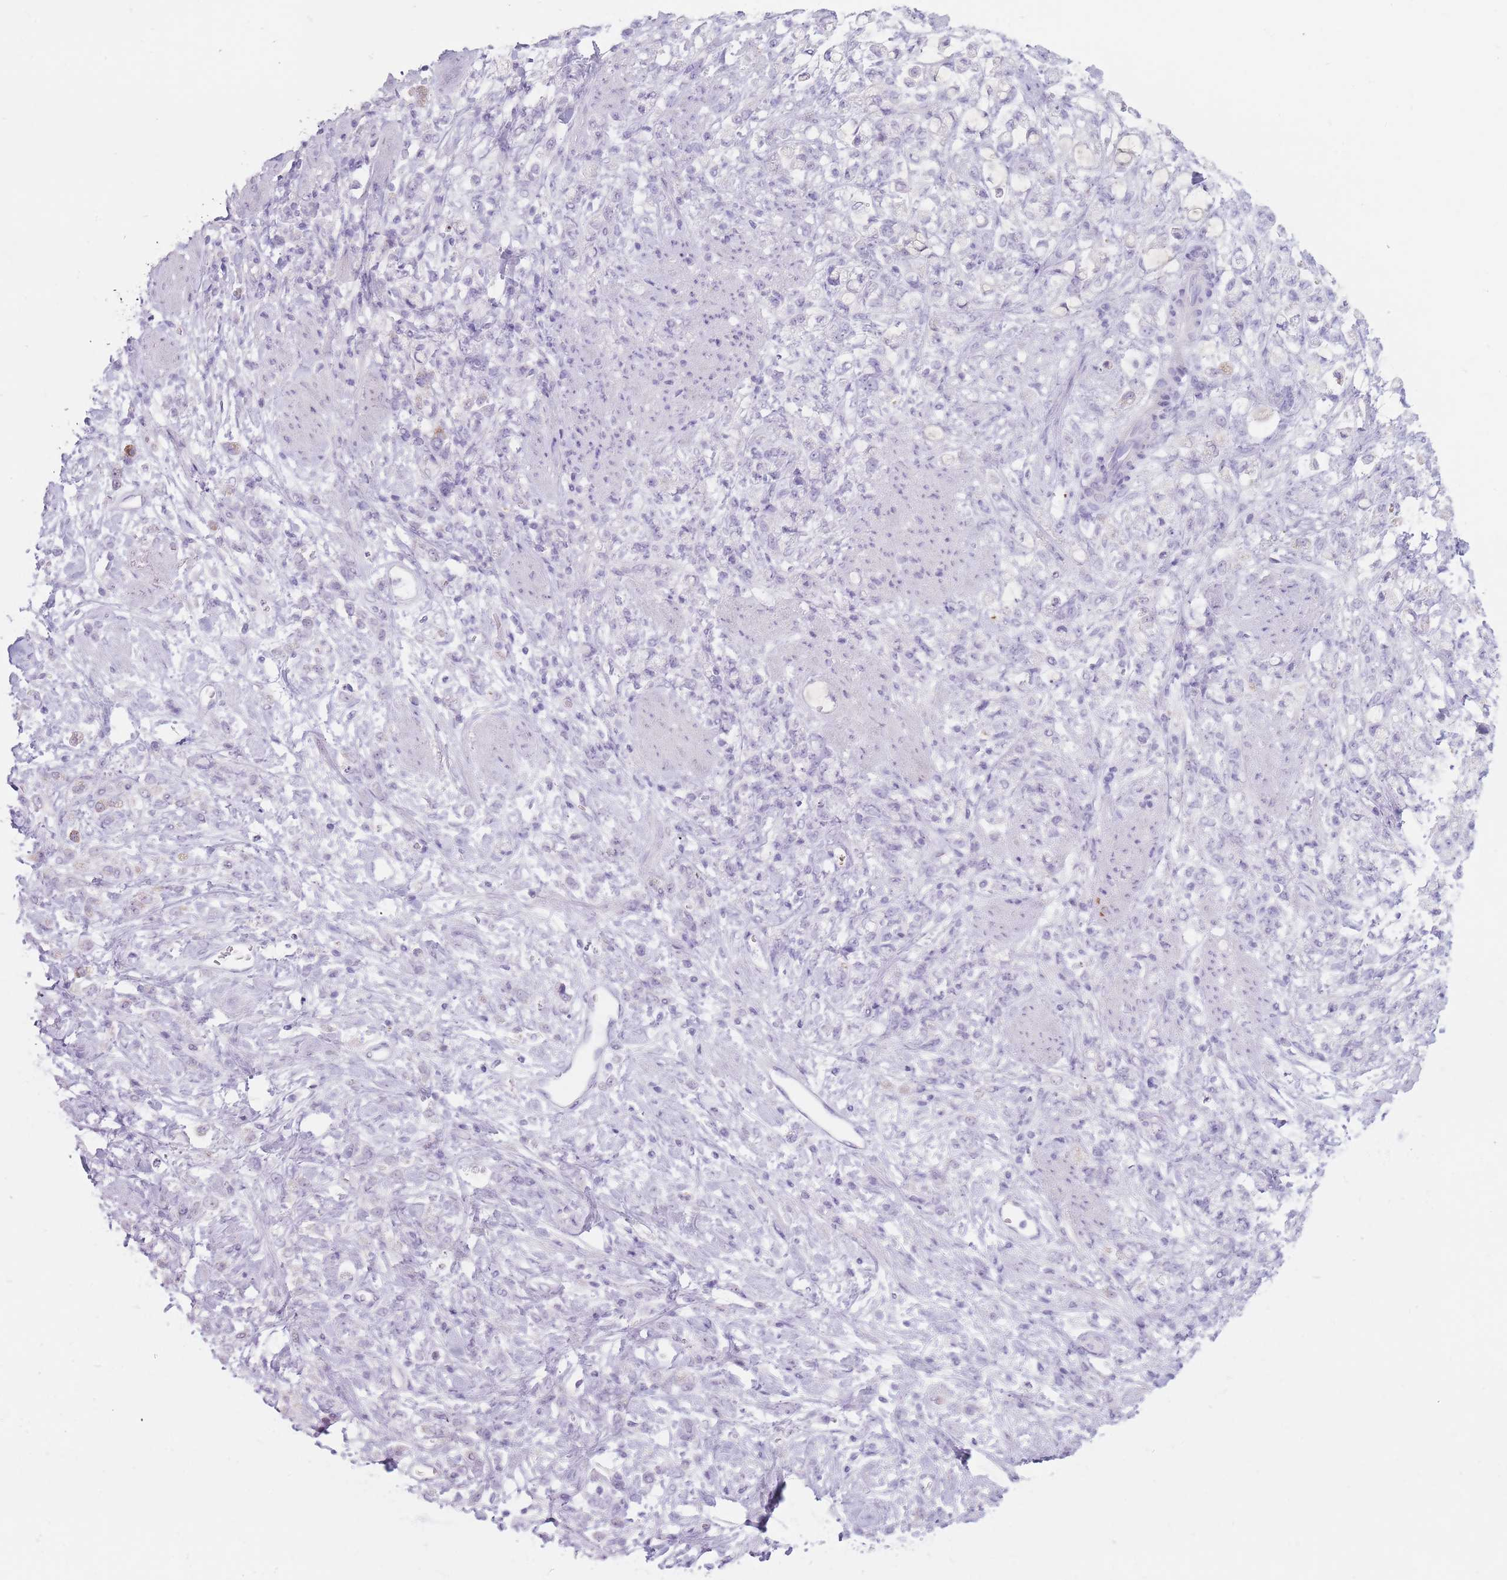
{"staining": {"intensity": "negative", "quantity": "none", "location": "none"}, "tissue": "stomach cancer", "cell_type": "Tumor cells", "image_type": "cancer", "snomed": [{"axis": "morphology", "description": "Adenocarcinoma, NOS"}, {"axis": "topography", "description": "Stomach"}], "caption": "High power microscopy histopathology image of an immunohistochemistry (IHC) photomicrograph of stomach adenocarcinoma, revealing no significant staining in tumor cells.", "gene": "GPR12", "patient": {"sex": "female", "age": 60}}